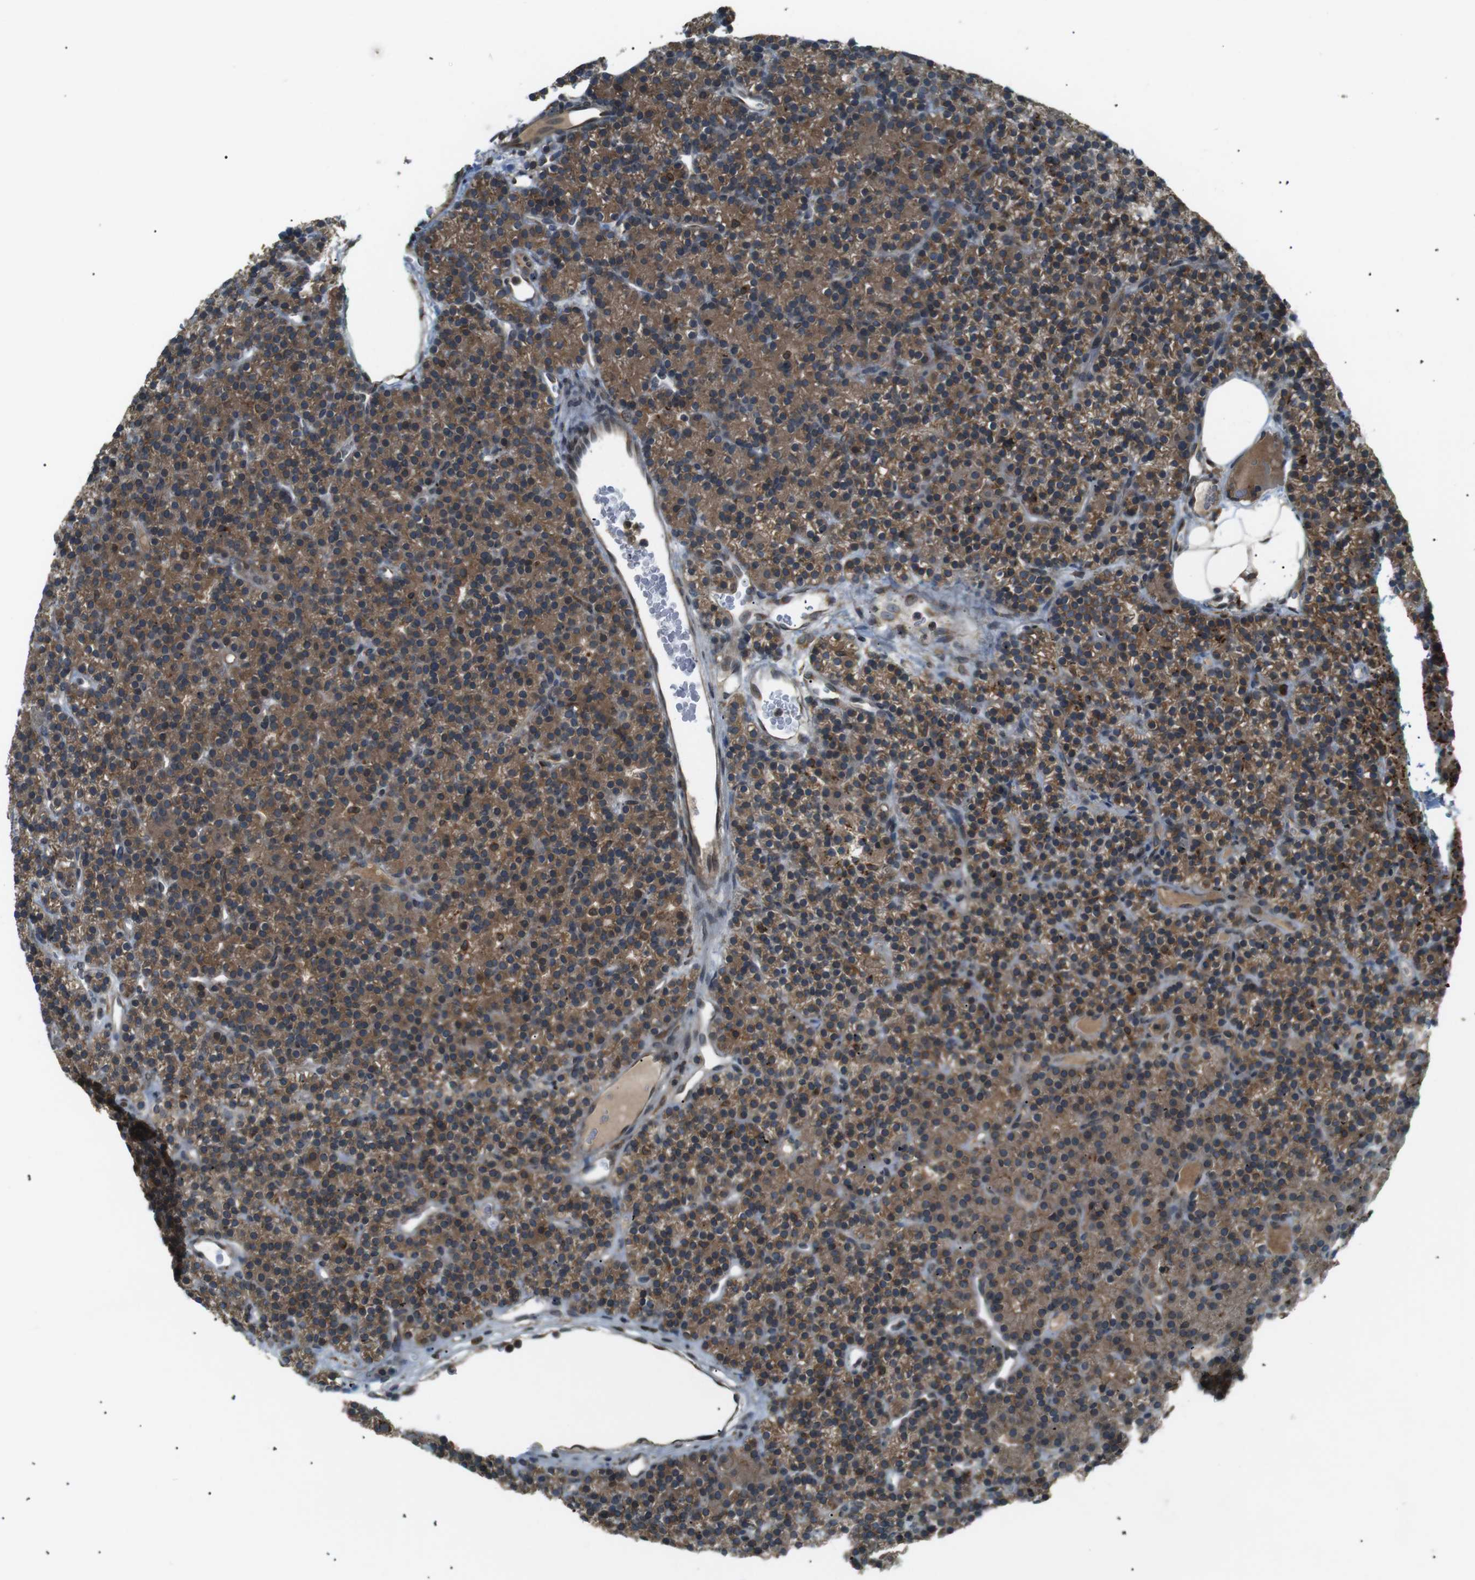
{"staining": {"intensity": "moderate", "quantity": ">75%", "location": "cytoplasmic/membranous"}, "tissue": "parathyroid gland", "cell_type": "Glandular cells", "image_type": "normal", "snomed": [{"axis": "morphology", "description": "Normal tissue, NOS"}, {"axis": "morphology", "description": "Hyperplasia, NOS"}, {"axis": "topography", "description": "Parathyroid gland"}], "caption": "Protein staining reveals moderate cytoplasmic/membranous staining in approximately >75% of glandular cells in unremarkable parathyroid gland.", "gene": "TMED4", "patient": {"sex": "male", "age": 44}}